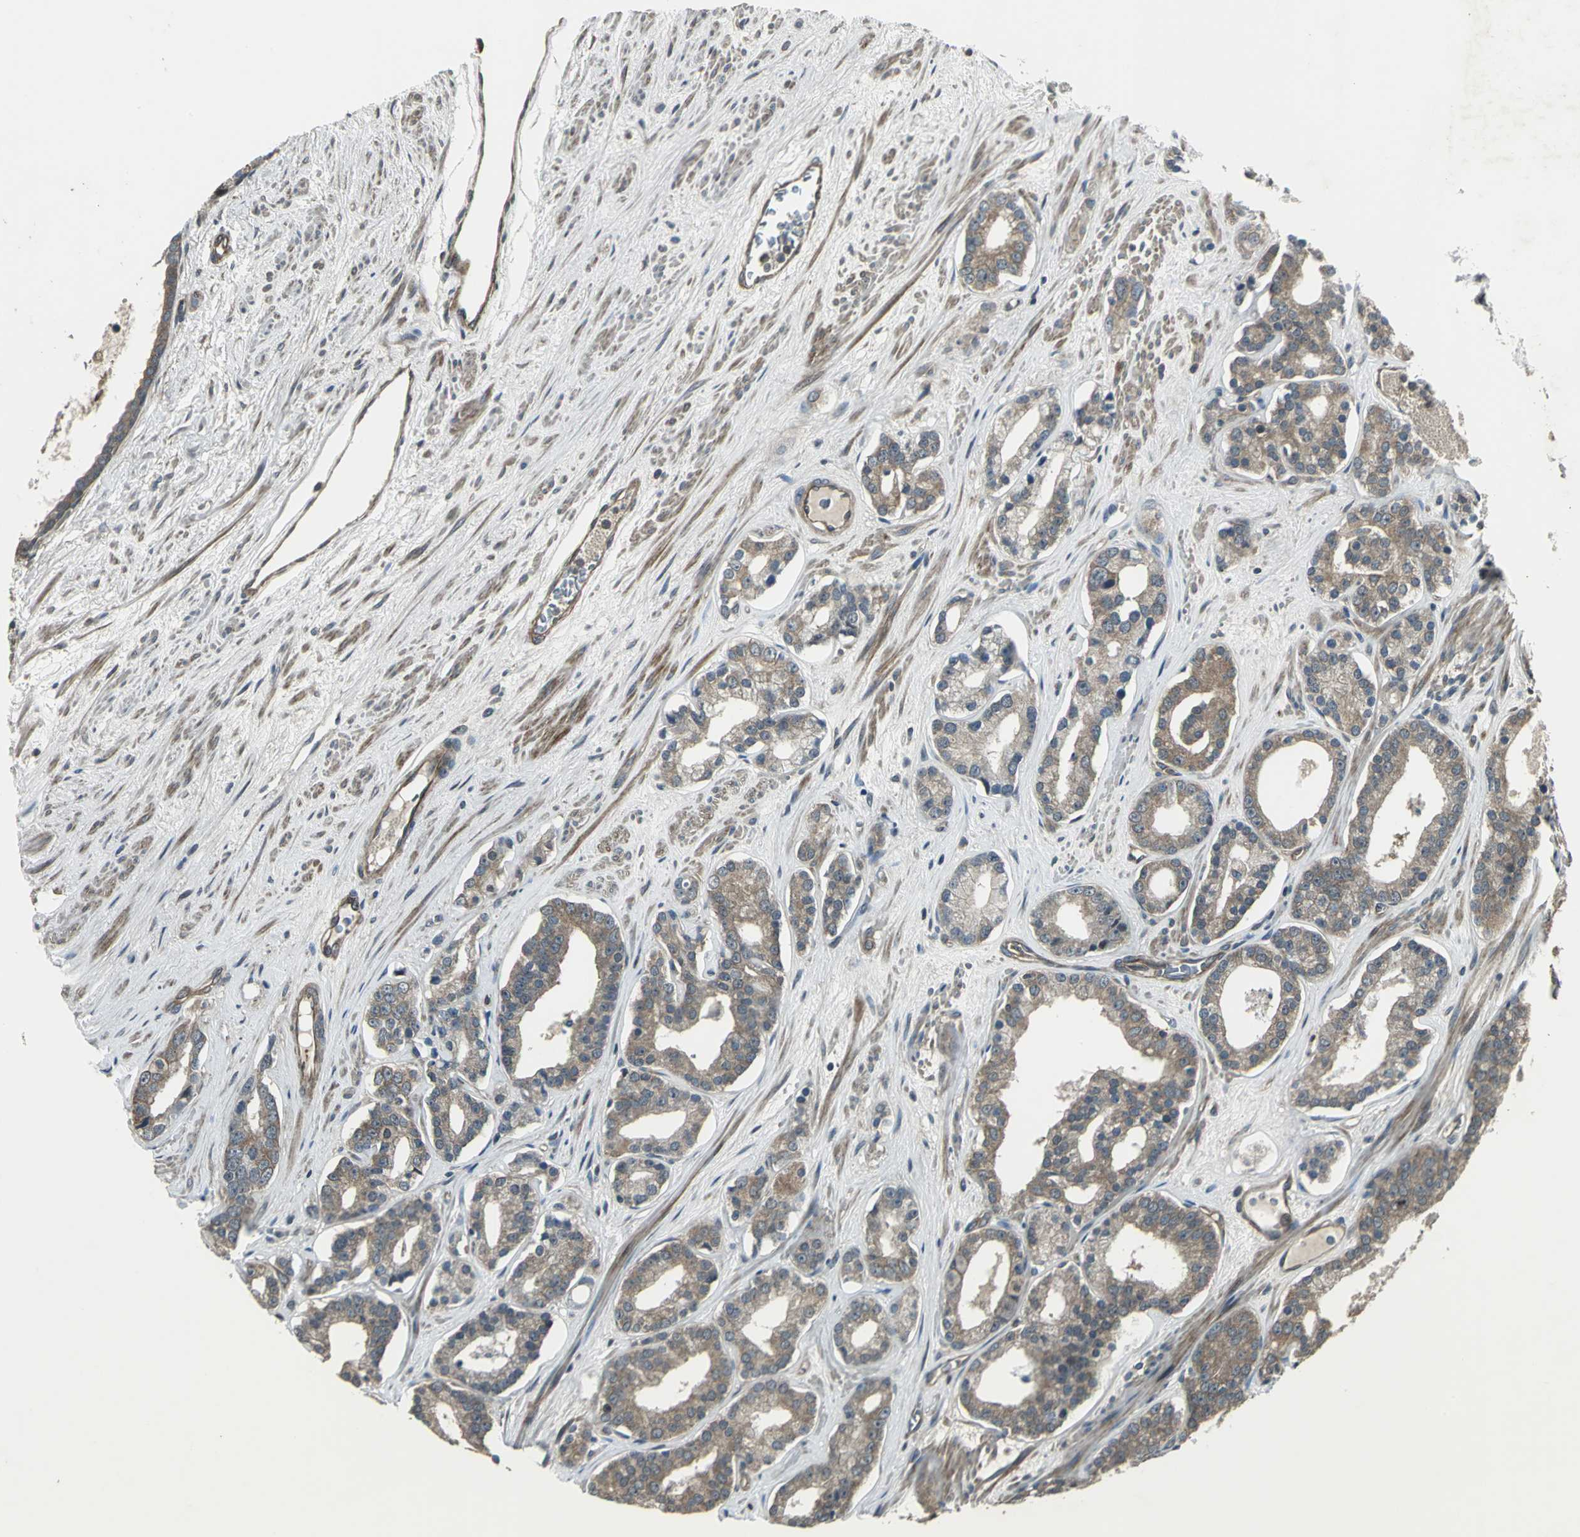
{"staining": {"intensity": "moderate", "quantity": ">75%", "location": "cytoplasmic/membranous"}, "tissue": "prostate cancer", "cell_type": "Tumor cells", "image_type": "cancer", "snomed": [{"axis": "morphology", "description": "Adenocarcinoma, Low grade"}, {"axis": "topography", "description": "Prostate"}], "caption": "Moderate cytoplasmic/membranous staining is present in about >75% of tumor cells in prostate cancer. Nuclei are stained in blue.", "gene": "PFDN1", "patient": {"sex": "male", "age": 63}}